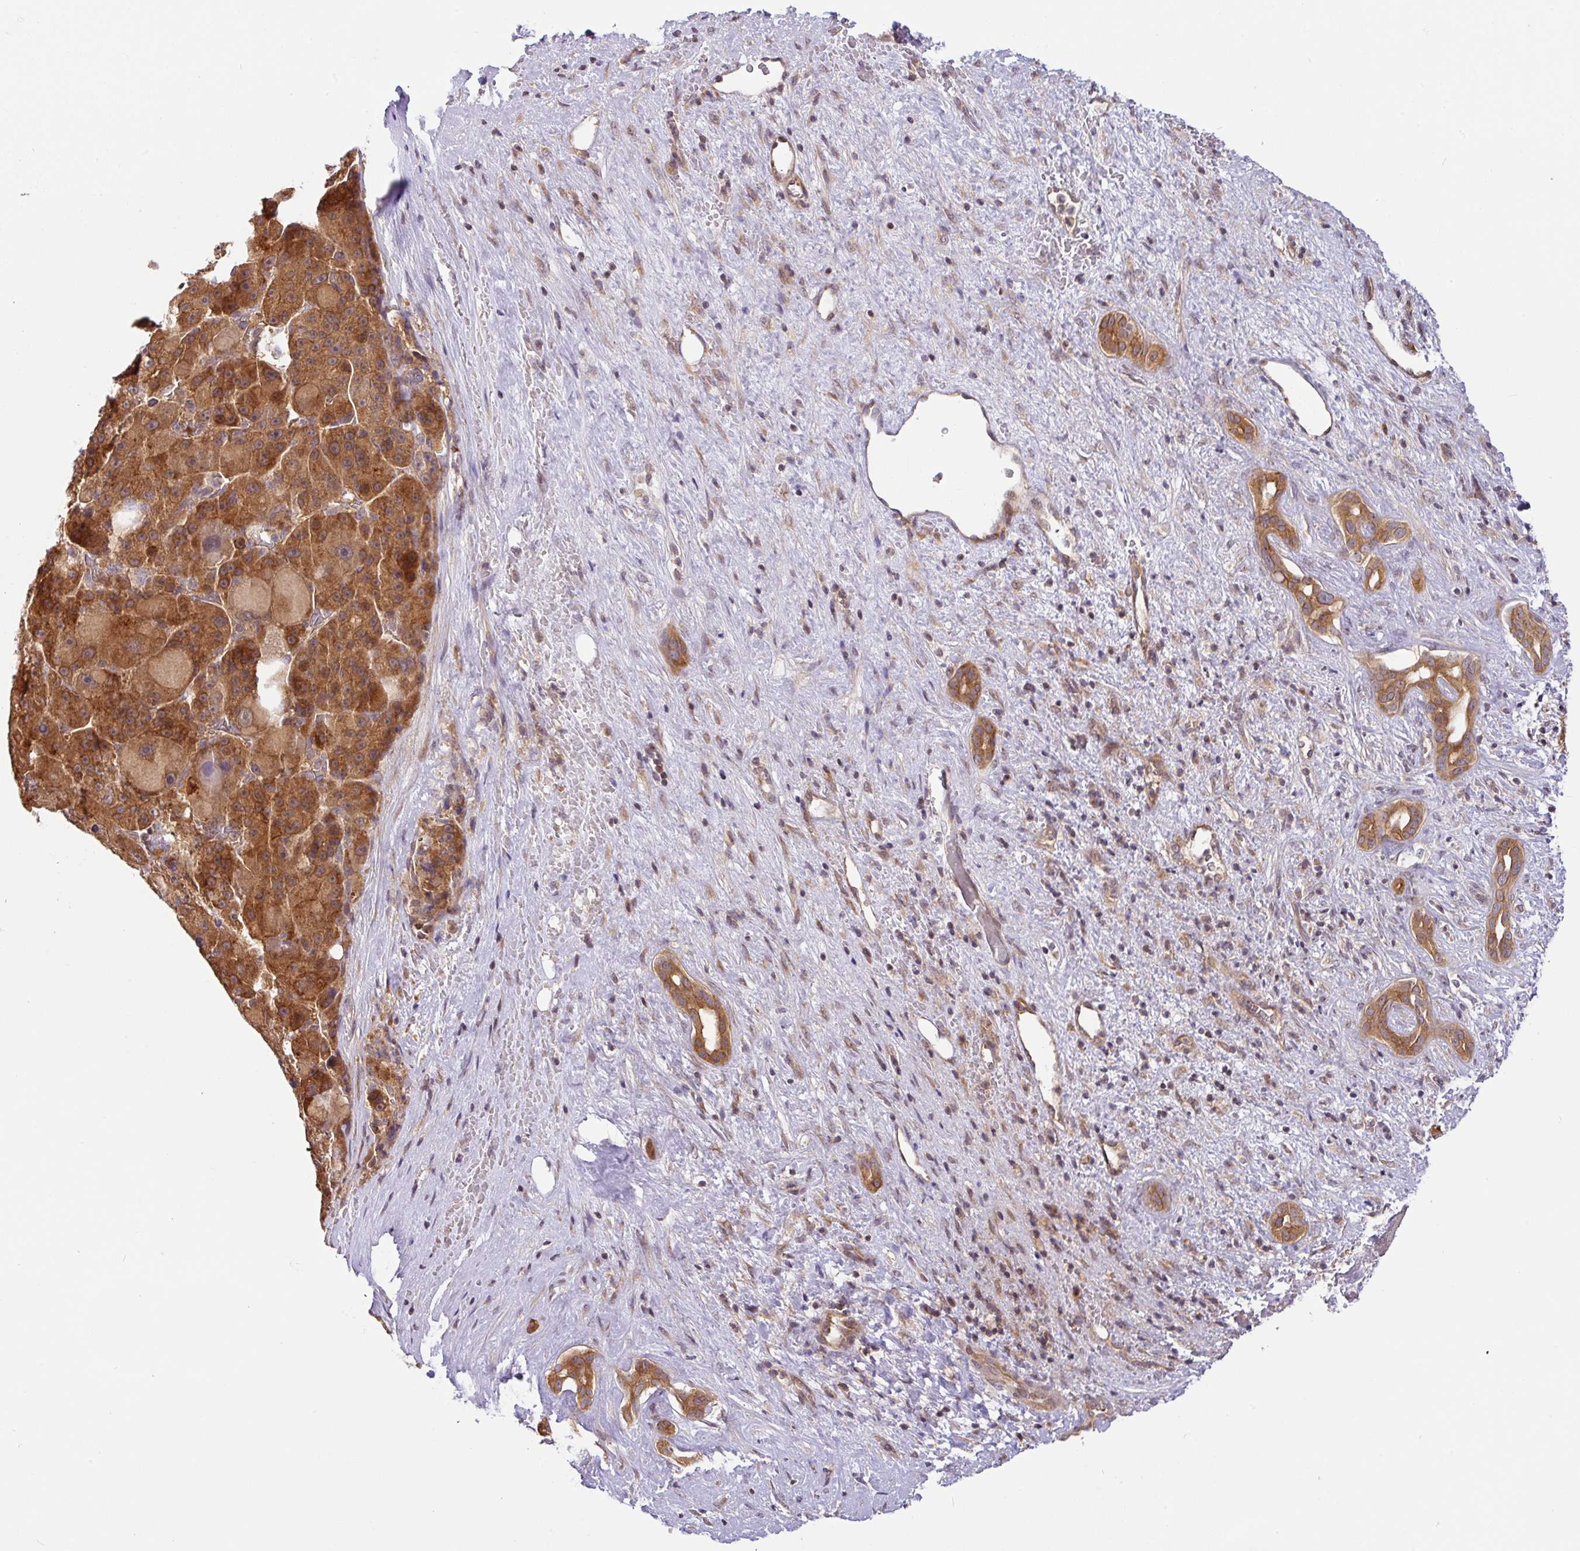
{"staining": {"intensity": "moderate", "quantity": ">75%", "location": "cytoplasmic/membranous"}, "tissue": "liver cancer", "cell_type": "Tumor cells", "image_type": "cancer", "snomed": [{"axis": "morphology", "description": "Carcinoma, Hepatocellular, NOS"}, {"axis": "topography", "description": "Liver"}], "caption": "Human liver hepatocellular carcinoma stained for a protein (brown) reveals moderate cytoplasmic/membranous positive staining in approximately >75% of tumor cells.", "gene": "SHB", "patient": {"sex": "male", "age": 76}}